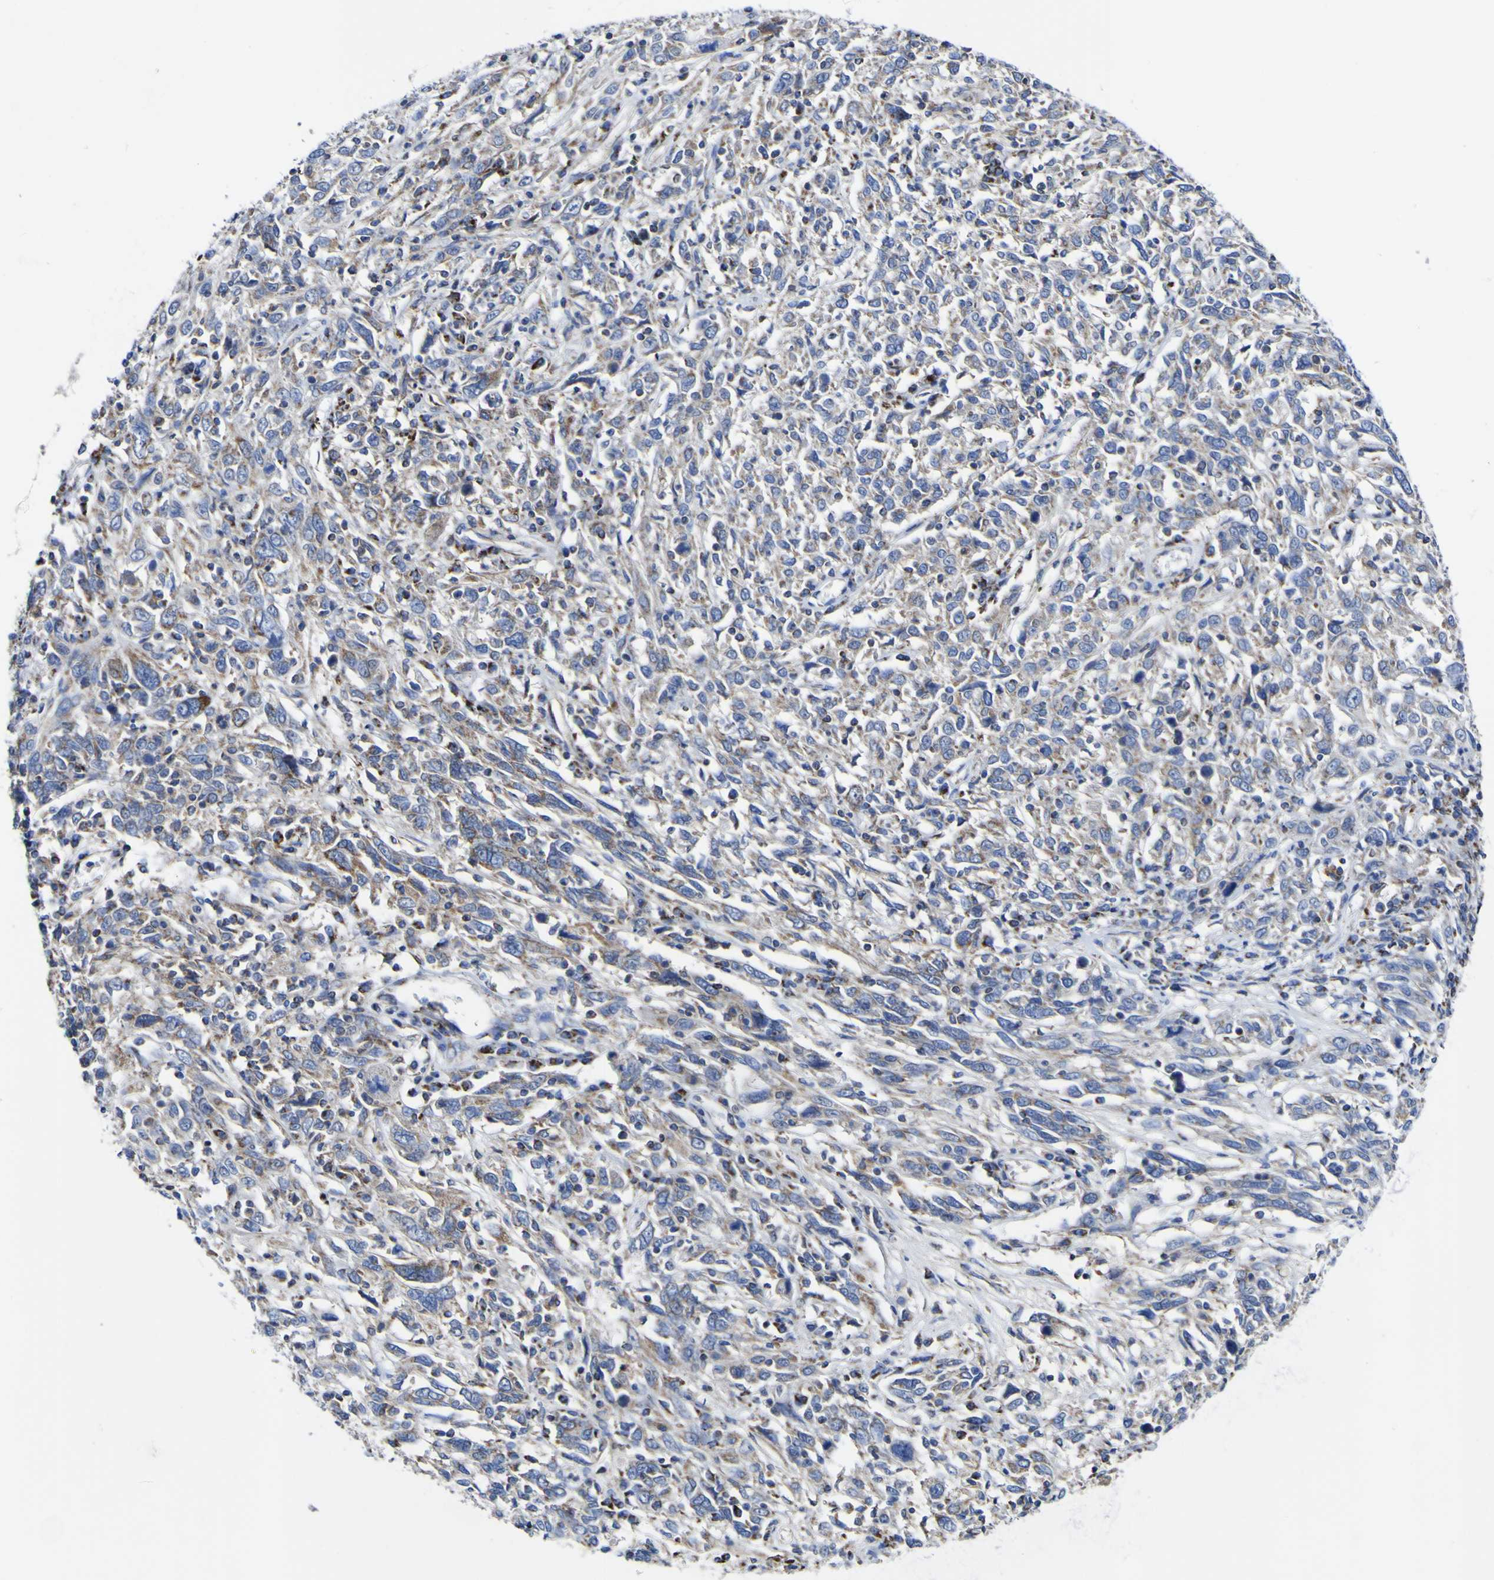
{"staining": {"intensity": "moderate", "quantity": "25%-75%", "location": "cytoplasmic/membranous"}, "tissue": "cervical cancer", "cell_type": "Tumor cells", "image_type": "cancer", "snomed": [{"axis": "morphology", "description": "Squamous cell carcinoma, NOS"}, {"axis": "topography", "description": "Cervix"}], "caption": "A brown stain labels moderate cytoplasmic/membranous staining of a protein in cervical cancer tumor cells.", "gene": "CCDC90B", "patient": {"sex": "female", "age": 46}}